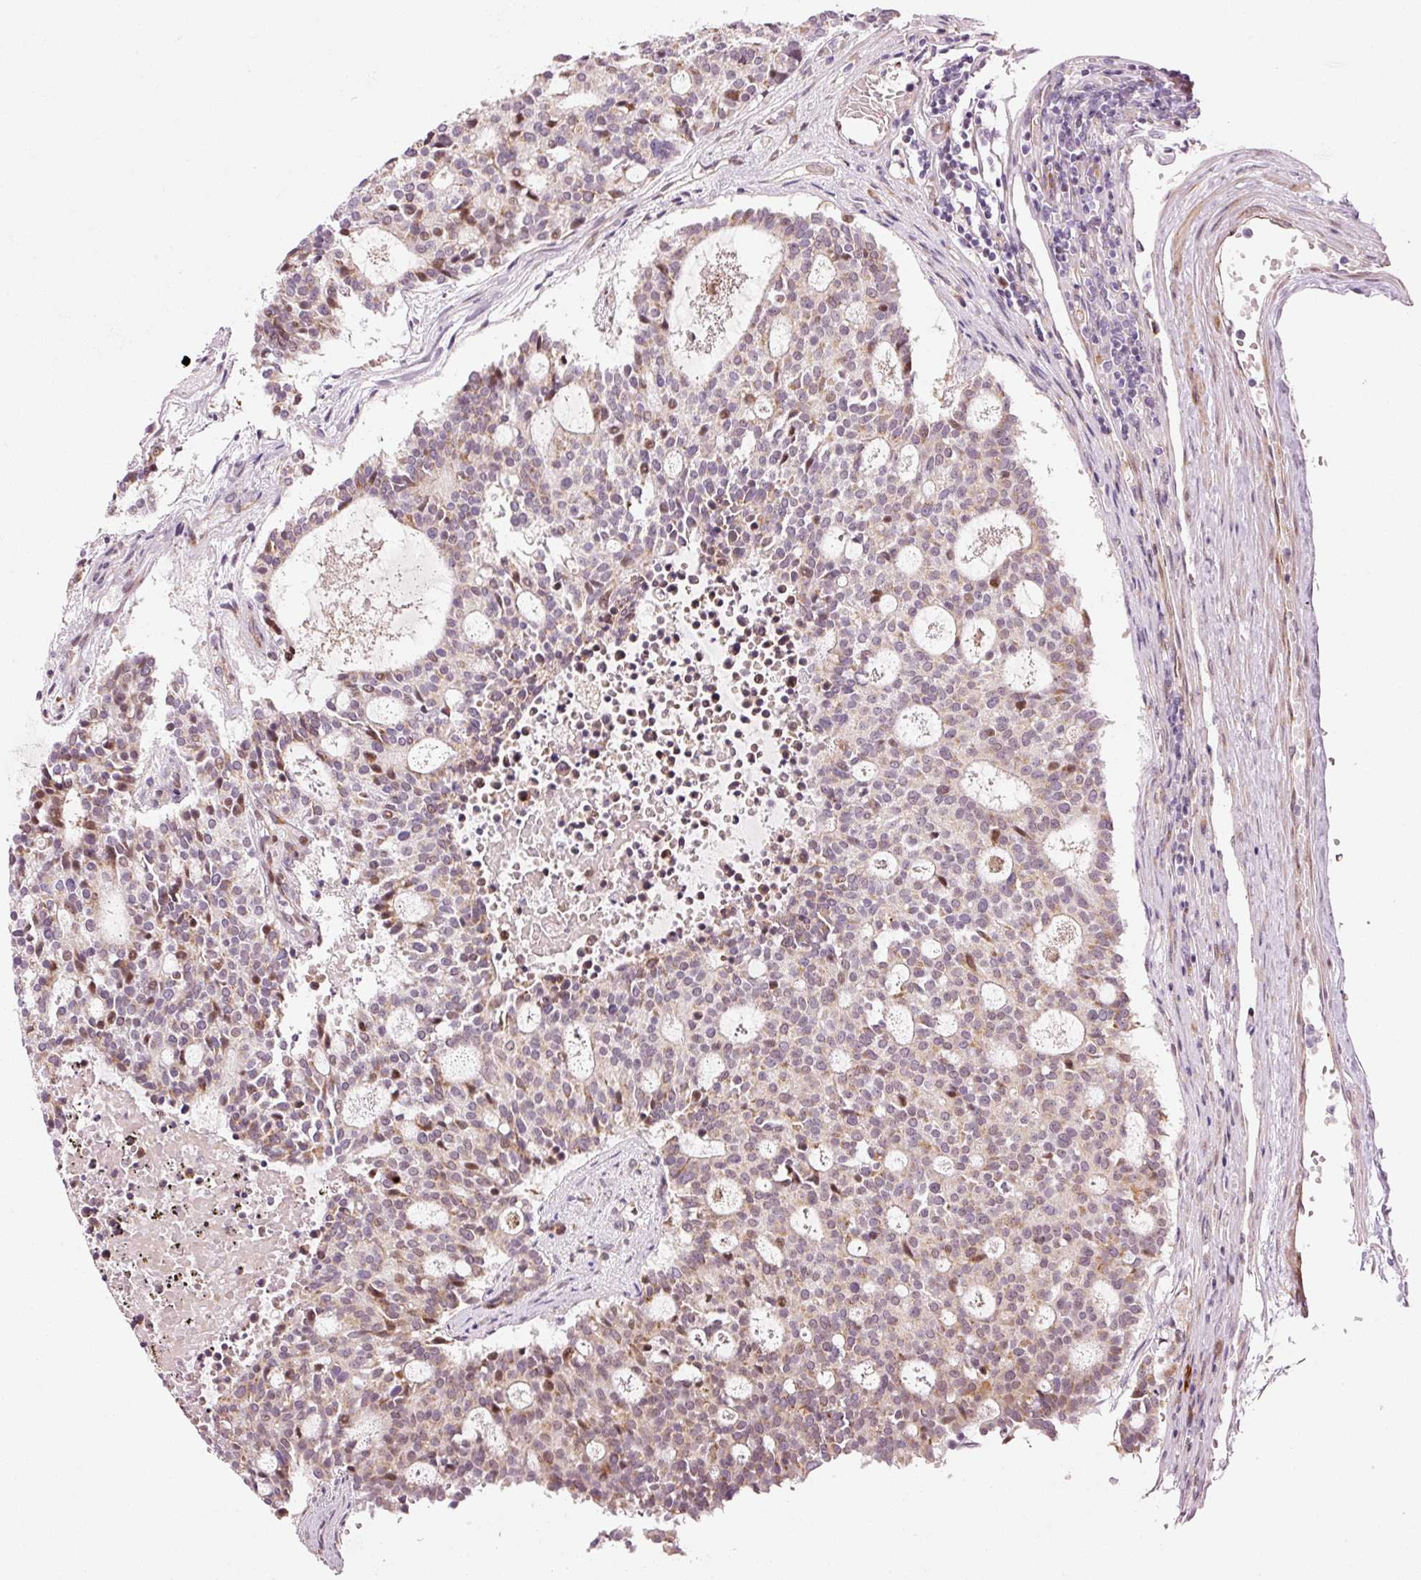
{"staining": {"intensity": "moderate", "quantity": "<25%", "location": "cytoplasmic/membranous,nuclear"}, "tissue": "carcinoid", "cell_type": "Tumor cells", "image_type": "cancer", "snomed": [{"axis": "morphology", "description": "Carcinoid, malignant, NOS"}, {"axis": "topography", "description": "Pancreas"}], "caption": "Protein staining by immunohistochemistry shows moderate cytoplasmic/membranous and nuclear positivity in about <25% of tumor cells in carcinoid.", "gene": "ANKRD20A1", "patient": {"sex": "female", "age": 54}}